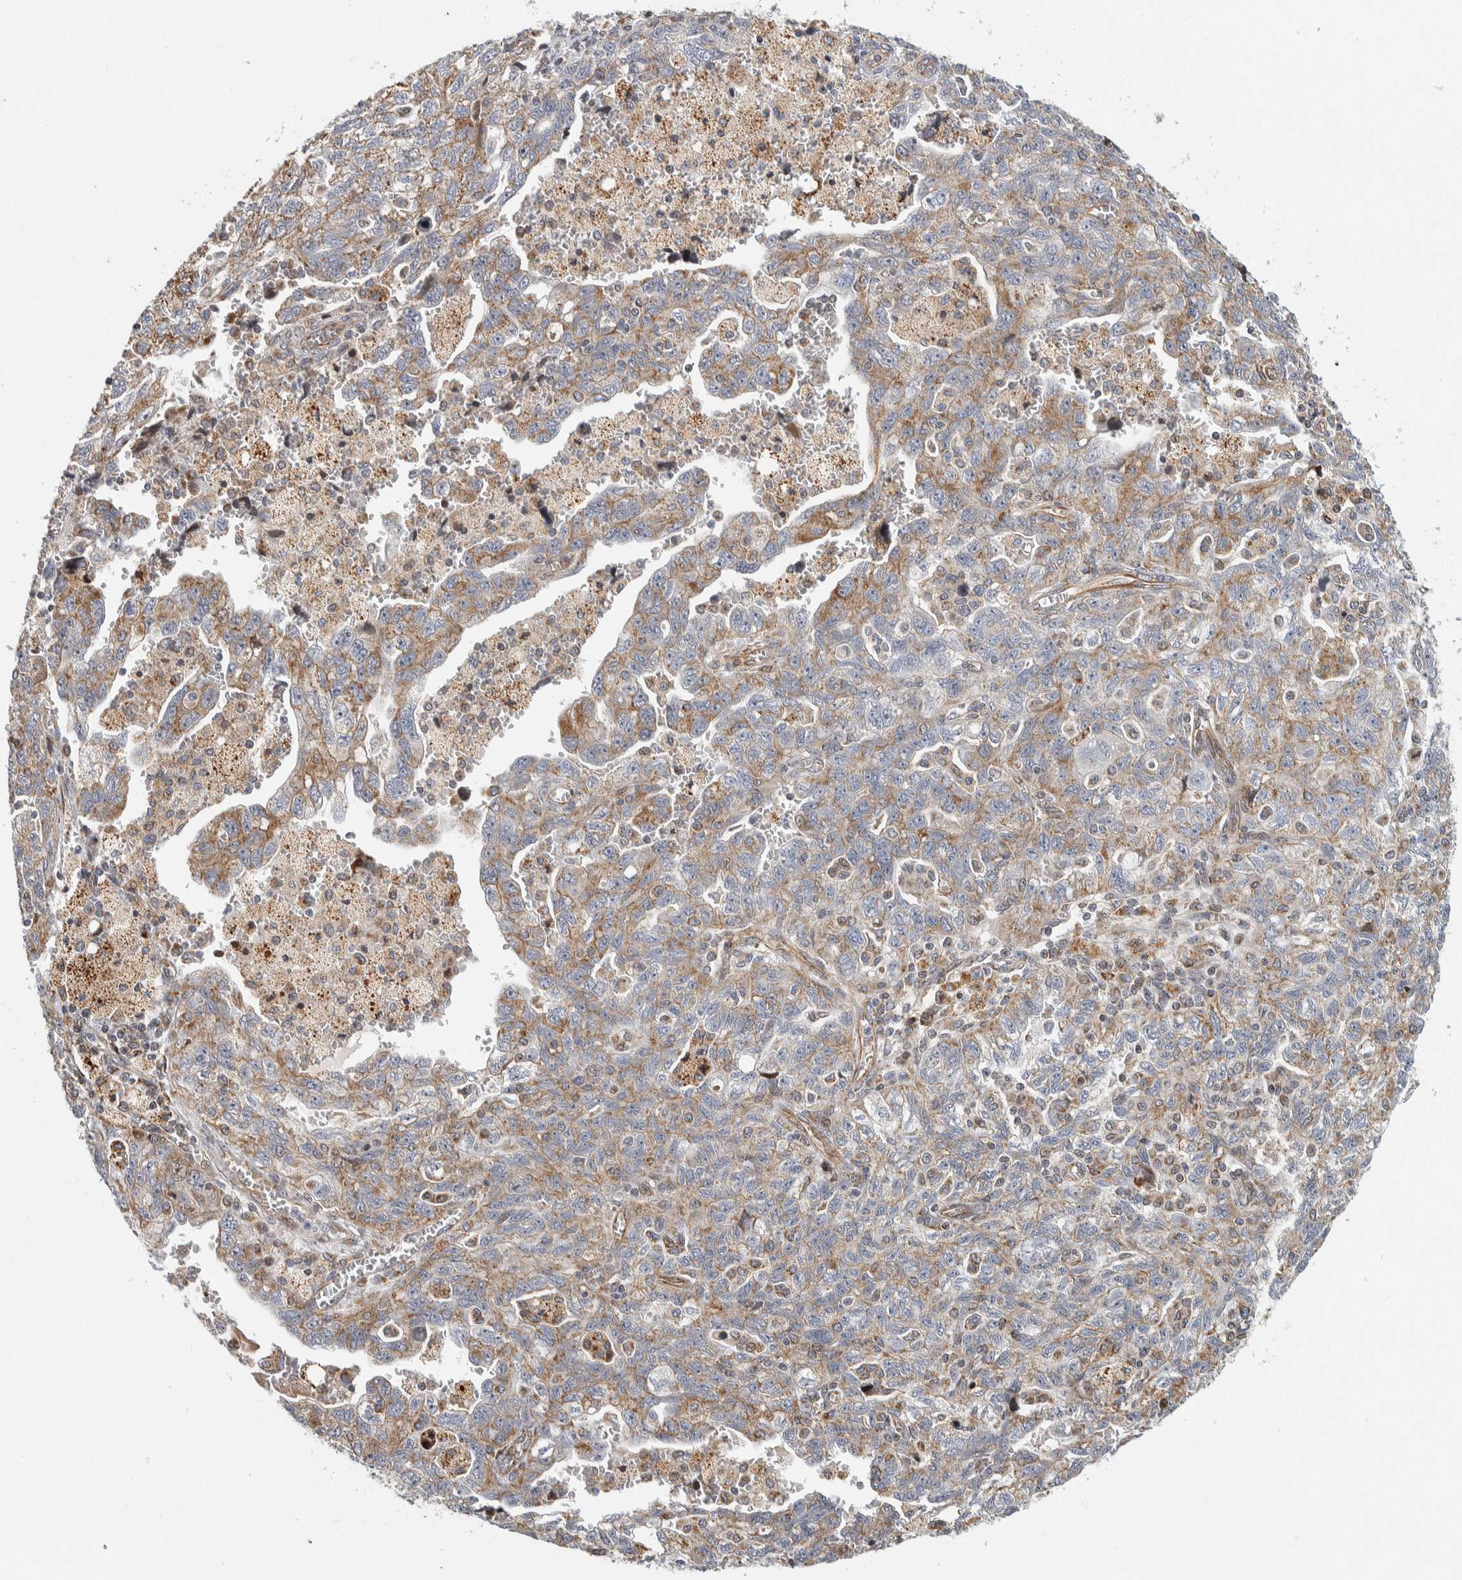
{"staining": {"intensity": "moderate", "quantity": "25%-75%", "location": "cytoplasmic/membranous"}, "tissue": "ovarian cancer", "cell_type": "Tumor cells", "image_type": "cancer", "snomed": [{"axis": "morphology", "description": "Carcinoma, NOS"}, {"axis": "morphology", "description": "Cystadenocarcinoma, serous, NOS"}, {"axis": "topography", "description": "Ovary"}], "caption": "This is a histology image of immunohistochemistry (IHC) staining of carcinoma (ovarian), which shows moderate staining in the cytoplasmic/membranous of tumor cells.", "gene": "AFP", "patient": {"sex": "female", "age": 69}}